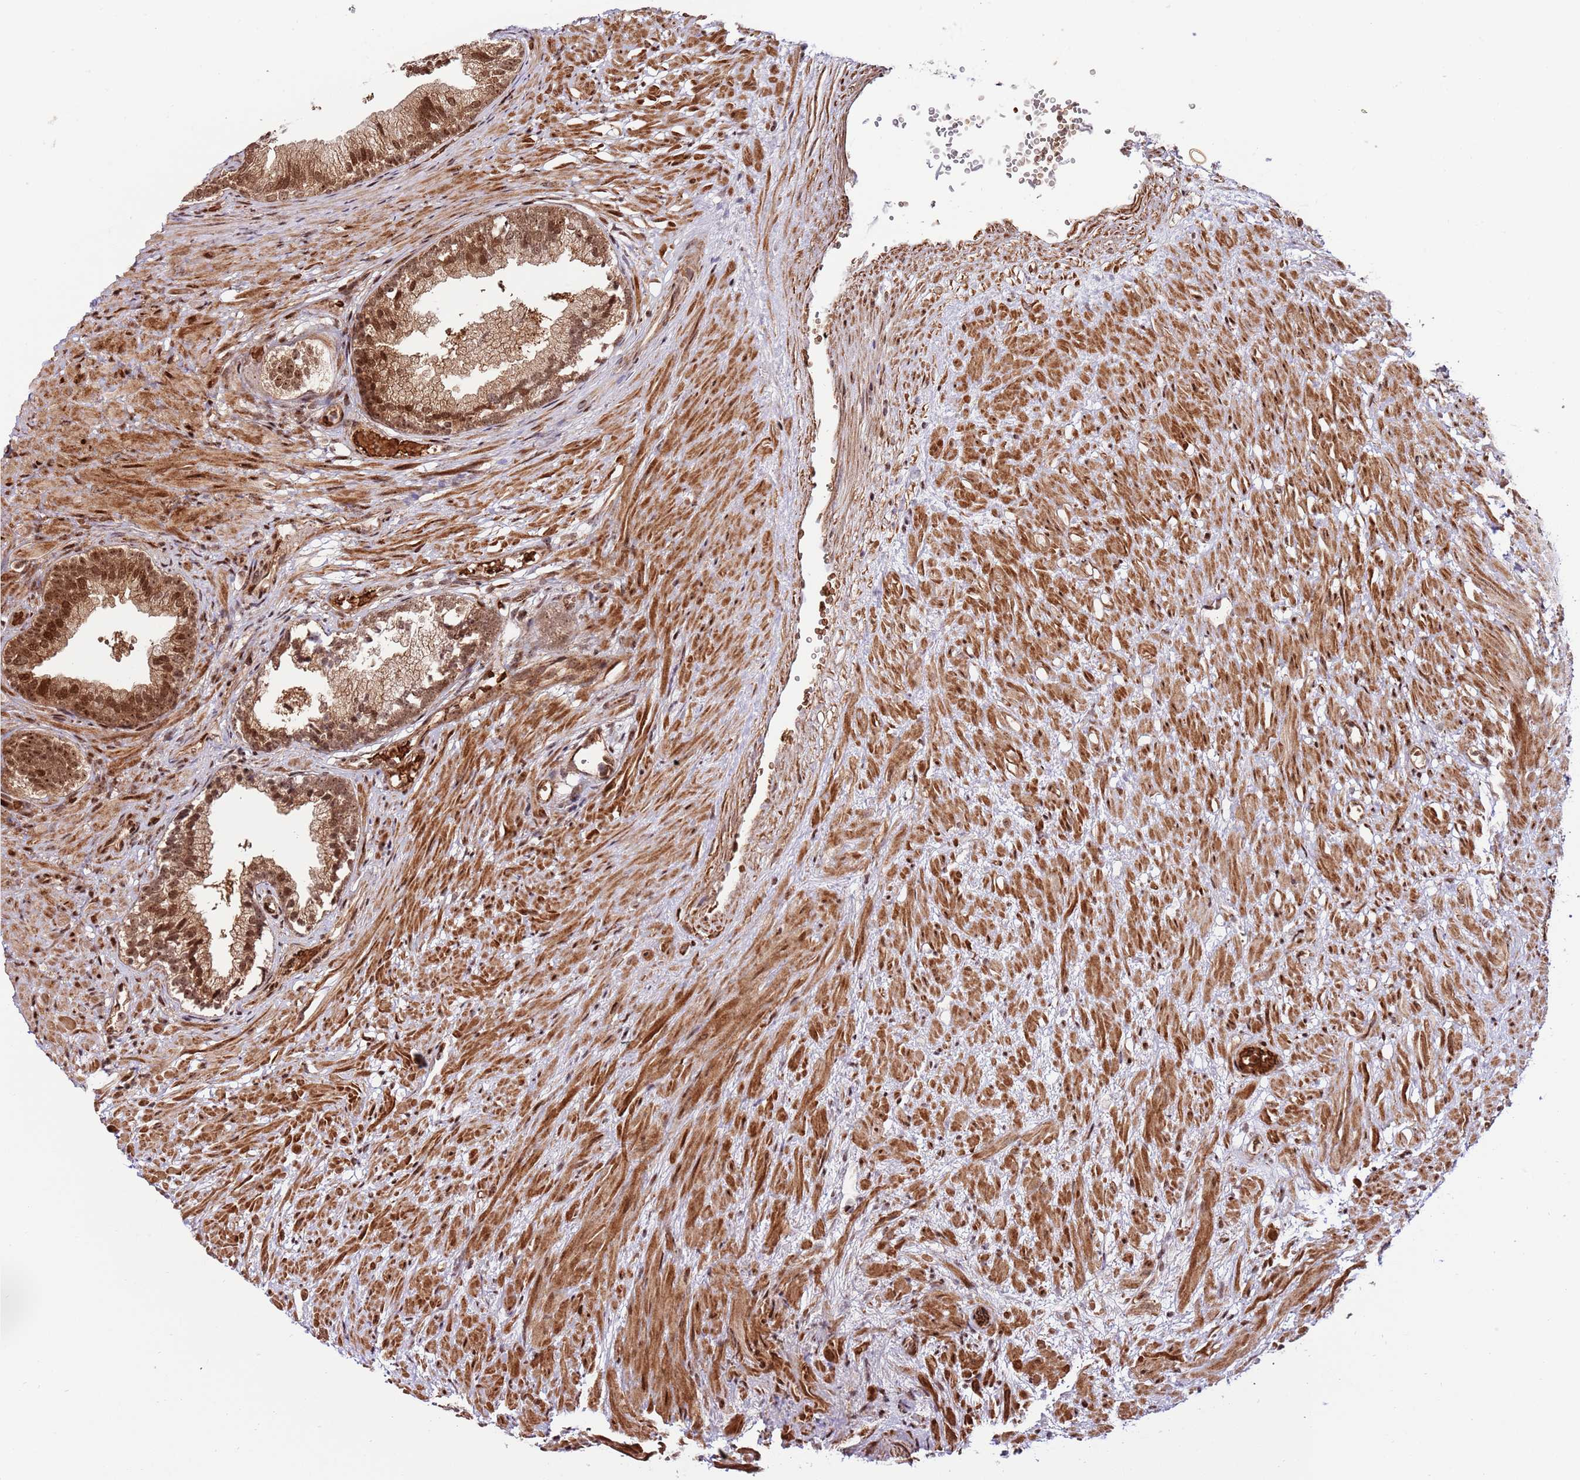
{"staining": {"intensity": "strong", "quantity": ">75%", "location": "cytoplasmic/membranous,nuclear"}, "tissue": "prostate", "cell_type": "Glandular cells", "image_type": "normal", "snomed": [{"axis": "morphology", "description": "Normal tissue, NOS"}, {"axis": "topography", "description": "Prostate"}], "caption": "A brown stain shows strong cytoplasmic/membranous,nuclear staining of a protein in glandular cells of benign human prostate. (DAB IHC, brown staining for protein, blue staining for nuclei).", "gene": "RIF1", "patient": {"sex": "male", "age": 76}}